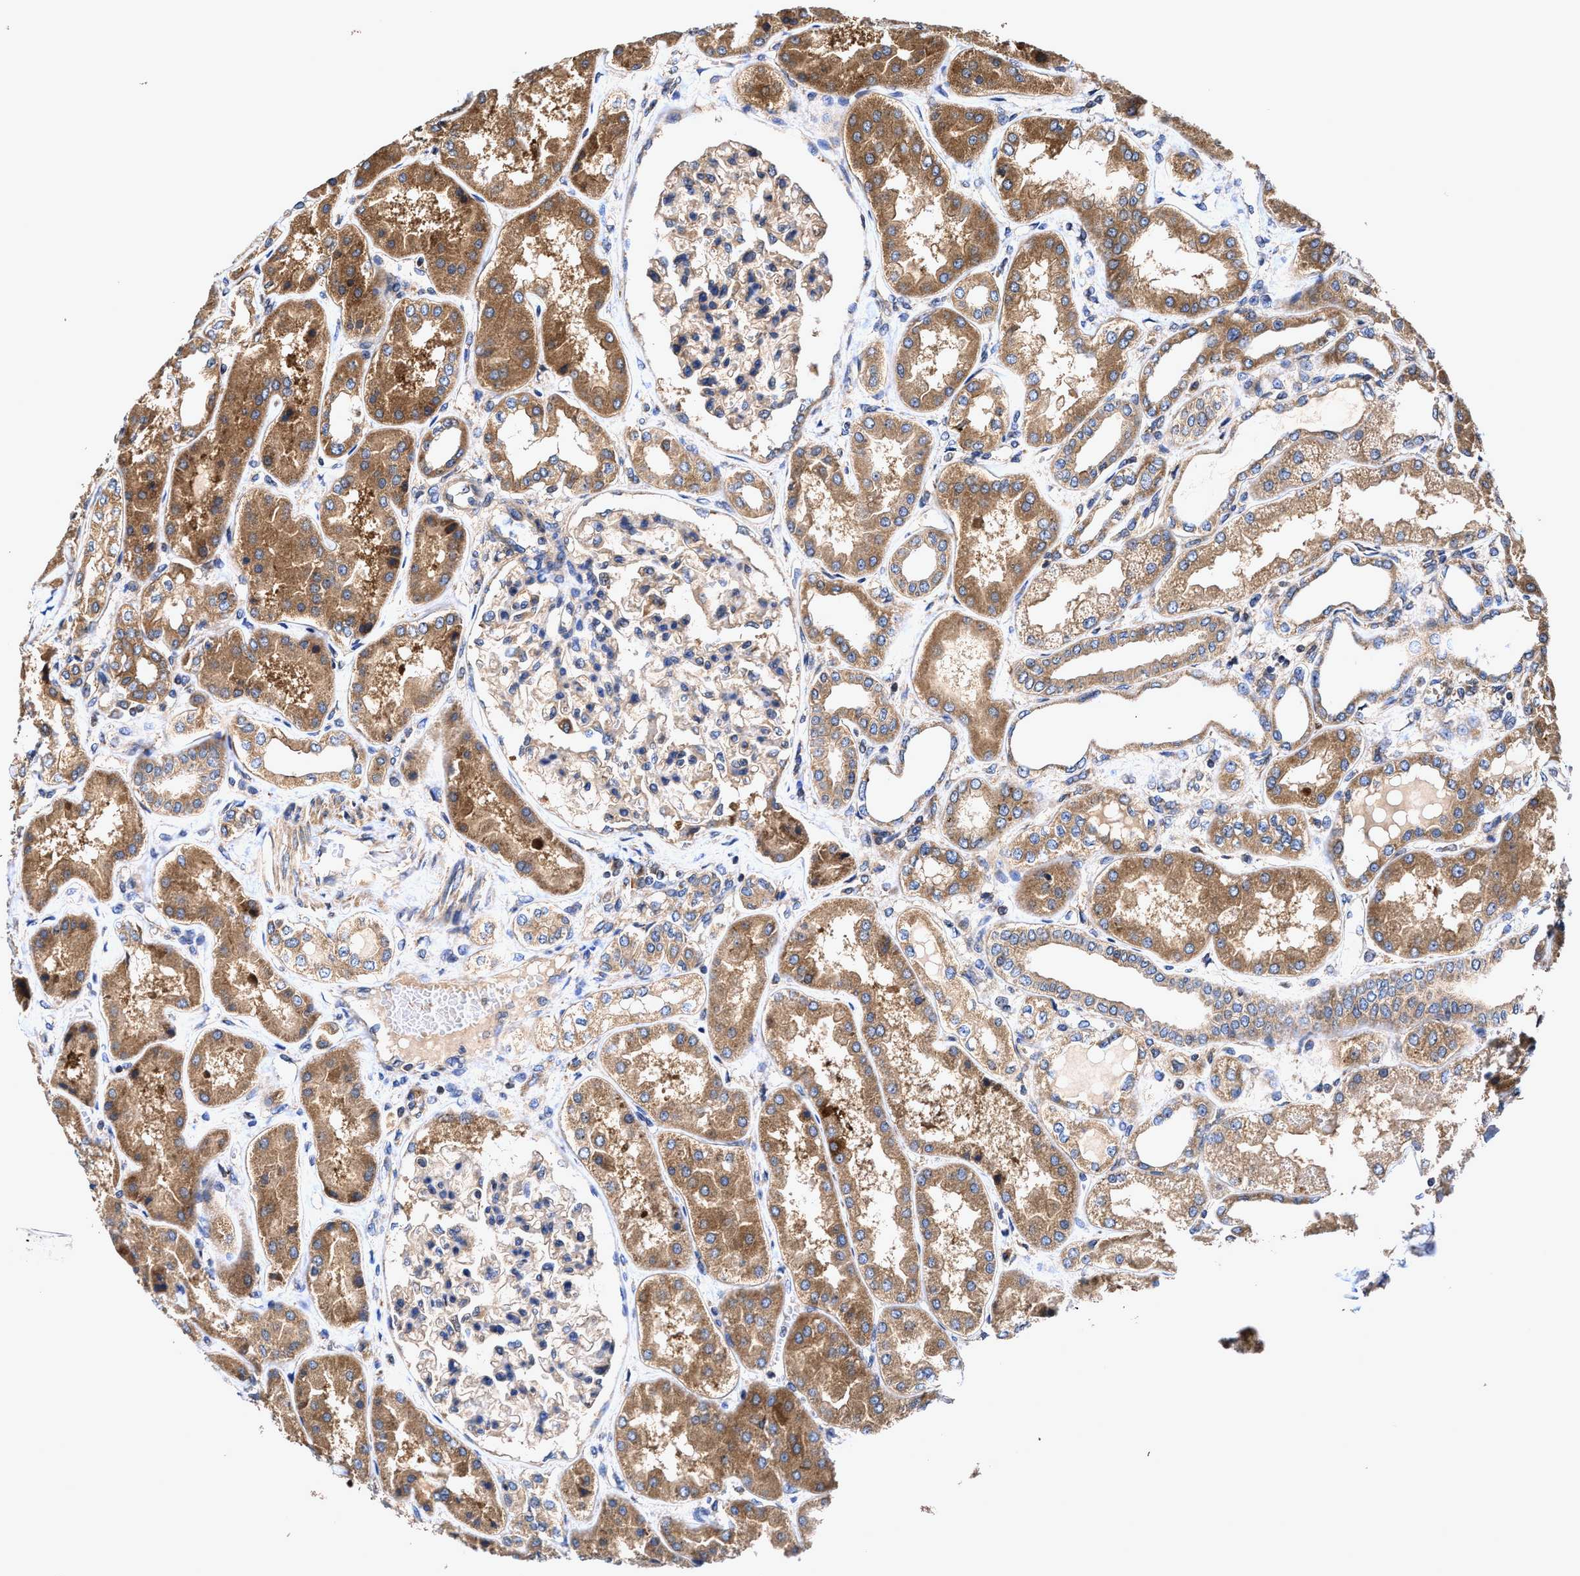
{"staining": {"intensity": "weak", "quantity": "25%-75%", "location": "cytoplasmic/membranous"}, "tissue": "kidney", "cell_type": "Cells in glomeruli", "image_type": "normal", "snomed": [{"axis": "morphology", "description": "Normal tissue, NOS"}, {"axis": "topography", "description": "Kidney"}], "caption": "Cells in glomeruli reveal low levels of weak cytoplasmic/membranous staining in about 25%-75% of cells in normal kidney.", "gene": "EFNA4", "patient": {"sex": "female", "age": 56}}